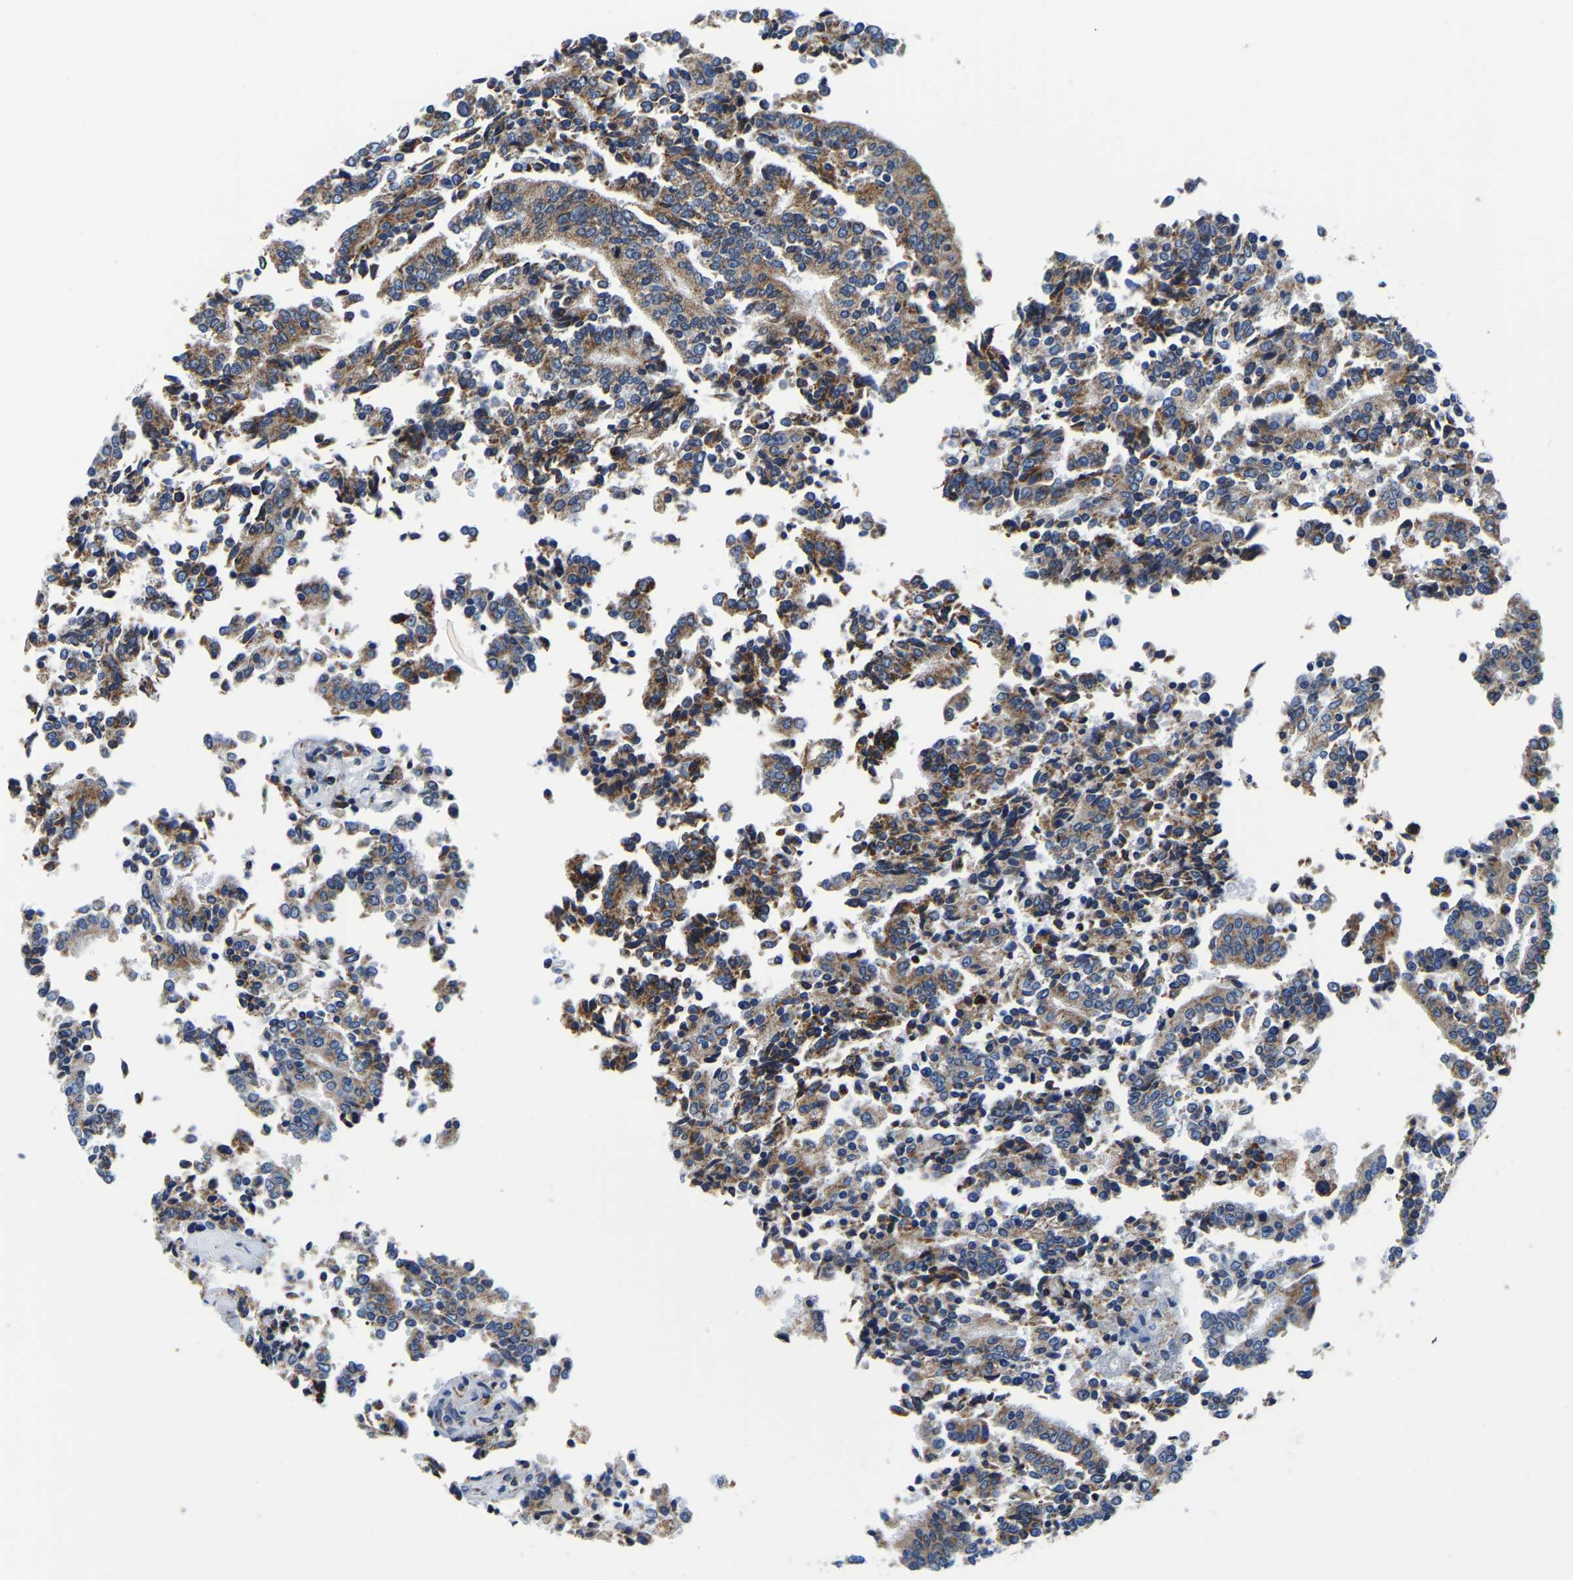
{"staining": {"intensity": "moderate", "quantity": ">75%", "location": "cytoplasmic/membranous"}, "tissue": "prostate cancer", "cell_type": "Tumor cells", "image_type": "cancer", "snomed": [{"axis": "morphology", "description": "Normal tissue, NOS"}, {"axis": "morphology", "description": "Adenocarcinoma, High grade"}, {"axis": "topography", "description": "Prostate"}, {"axis": "topography", "description": "Seminal veicle"}], "caption": "Immunohistochemical staining of human prostate cancer (high-grade adenocarcinoma) demonstrates medium levels of moderate cytoplasmic/membranous staining in approximately >75% of tumor cells.", "gene": "SFXN1", "patient": {"sex": "male", "age": 55}}